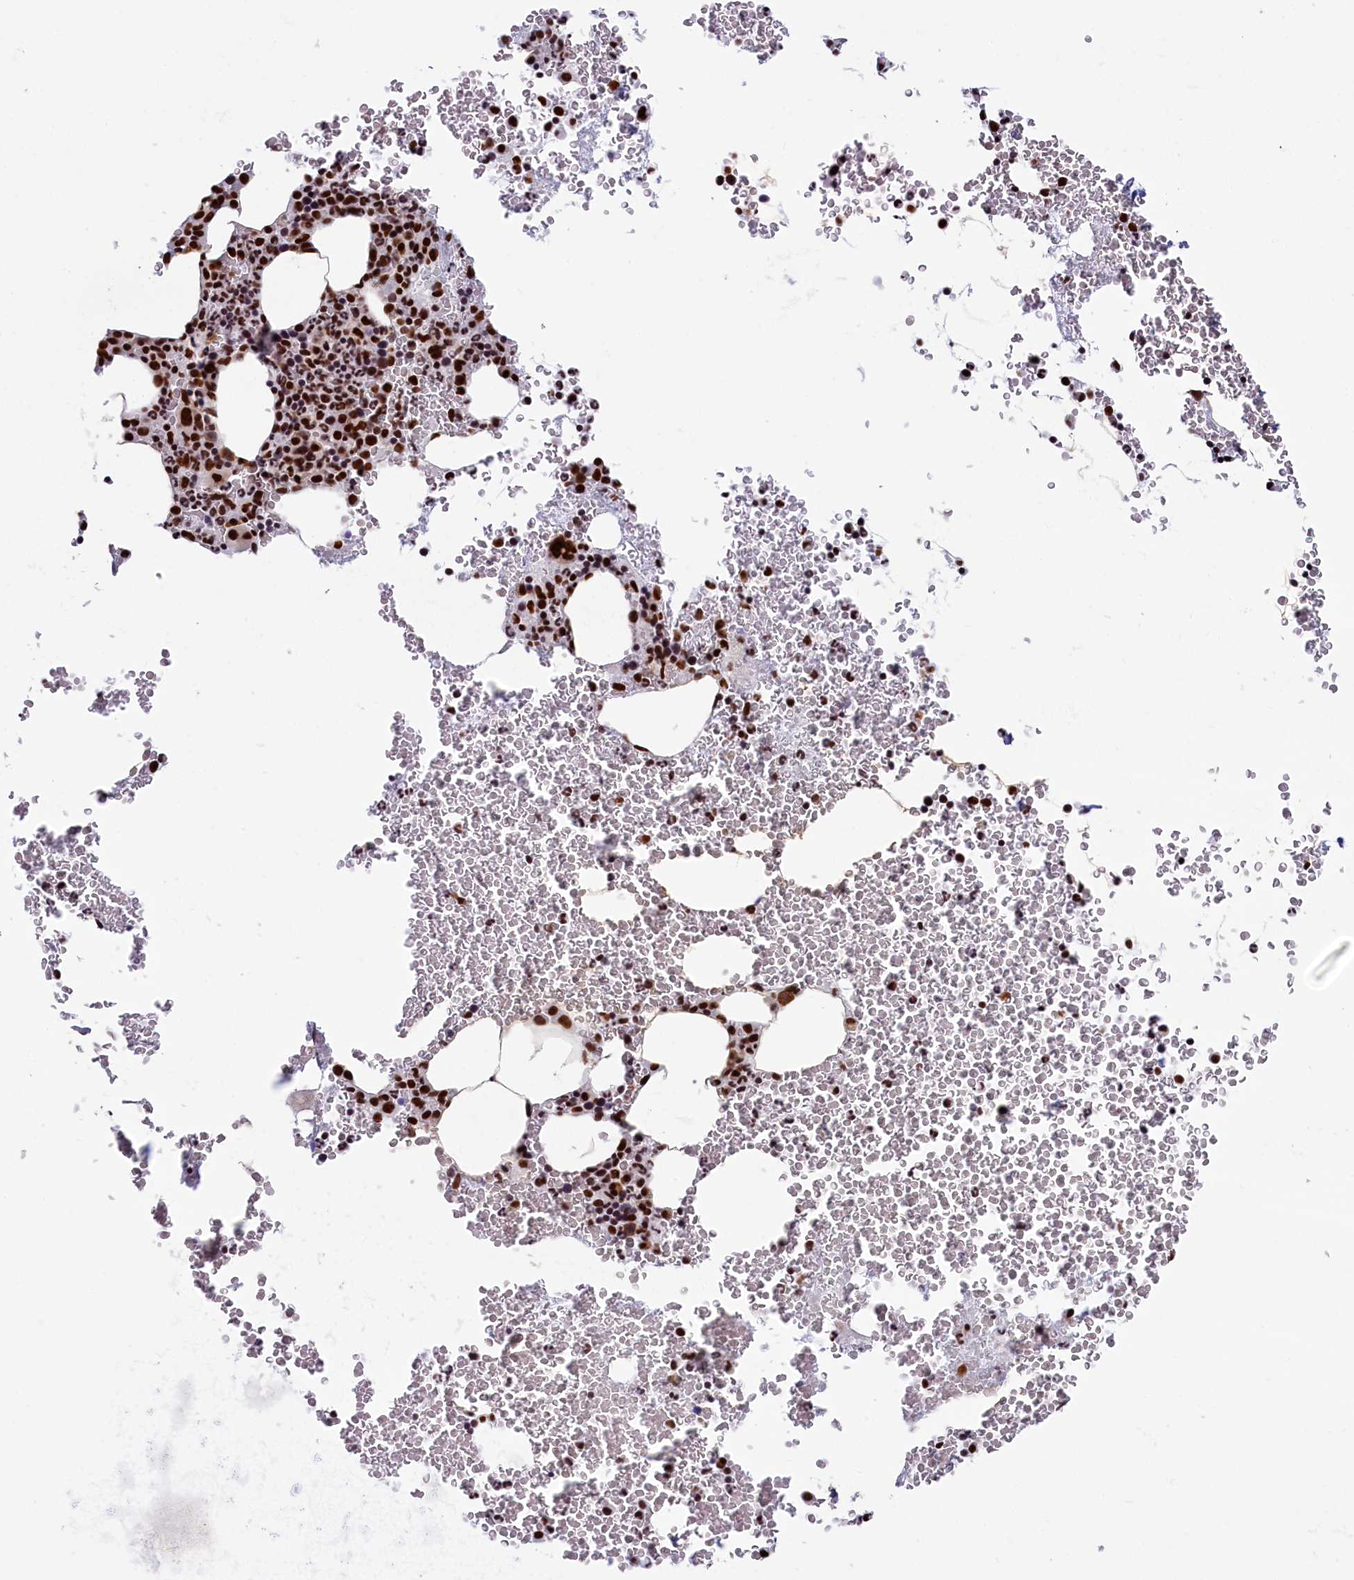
{"staining": {"intensity": "strong", "quantity": ">75%", "location": "nuclear"}, "tissue": "bone marrow", "cell_type": "Hematopoietic cells", "image_type": "normal", "snomed": [{"axis": "morphology", "description": "Normal tissue, NOS"}, {"axis": "morphology", "description": "Inflammation, NOS"}, {"axis": "topography", "description": "Bone marrow"}], "caption": "Protein staining by IHC exhibits strong nuclear expression in about >75% of hematopoietic cells in unremarkable bone marrow. The protein of interest is stained brown, and the nuclei are stained in blue (DAB (3,3'-diaminobenzidine) IHC with brightfield microscopy, high magnification).", "gene": "SNRNP70", "patient": {"sex": "female", "age": 78}}